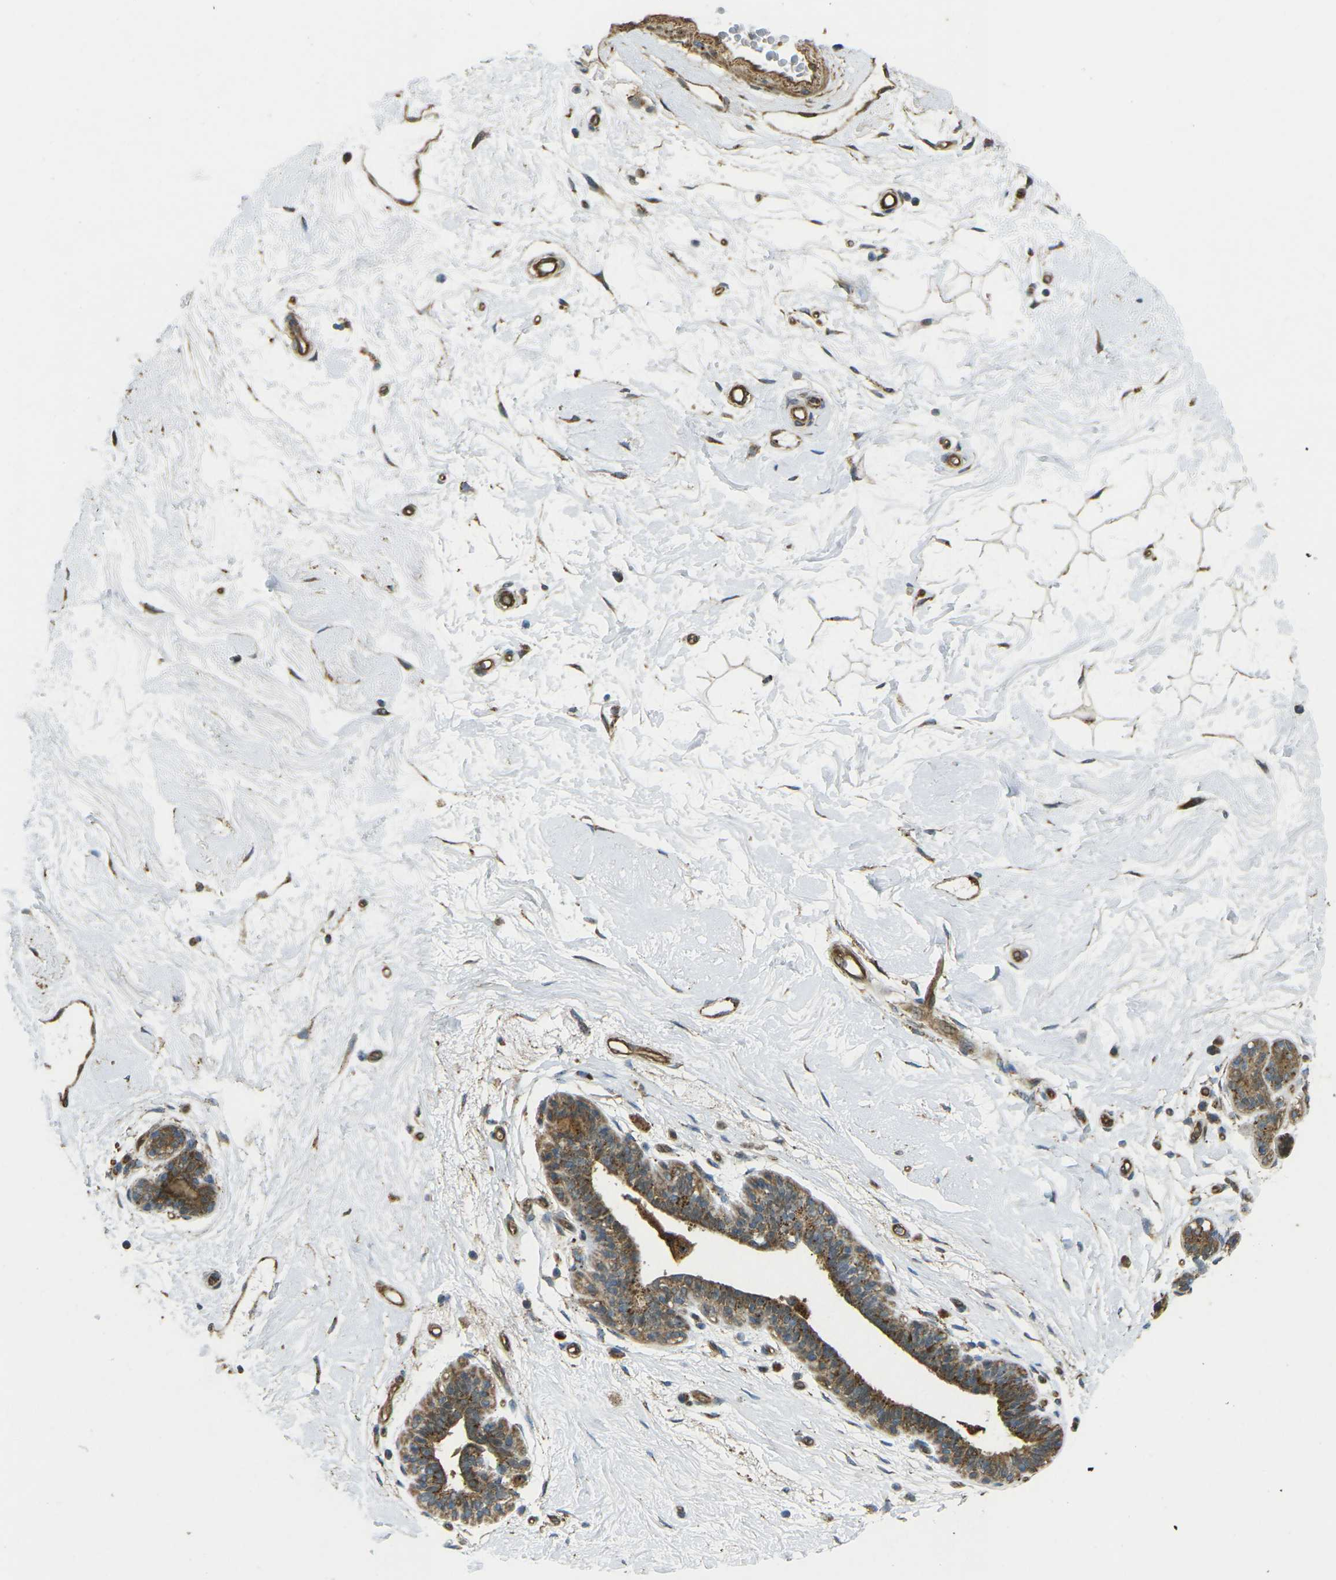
{"staining": {"intensity": "moderate", "quantity": ">75%", "location": "cytoplasmic/membranous"}, "tissue": "breast", "cell_type": "Adipocytes", "image_type": "normal", "snomed": [{"axis": "morphology", "description": "Normal tissue, NOS"}, {"axis": "morphology", "description": "Lobular carcinoma"}, {"axis": "topography", "description": "Breast"}], "caption": "This is a histology image of IHC staining of unremarkable breast, which shows moderate staining in the cytoplasmic/membranous of adipocytes.", "gene": "CHMP3", "patient": {"sex": "female", "age": 59}}